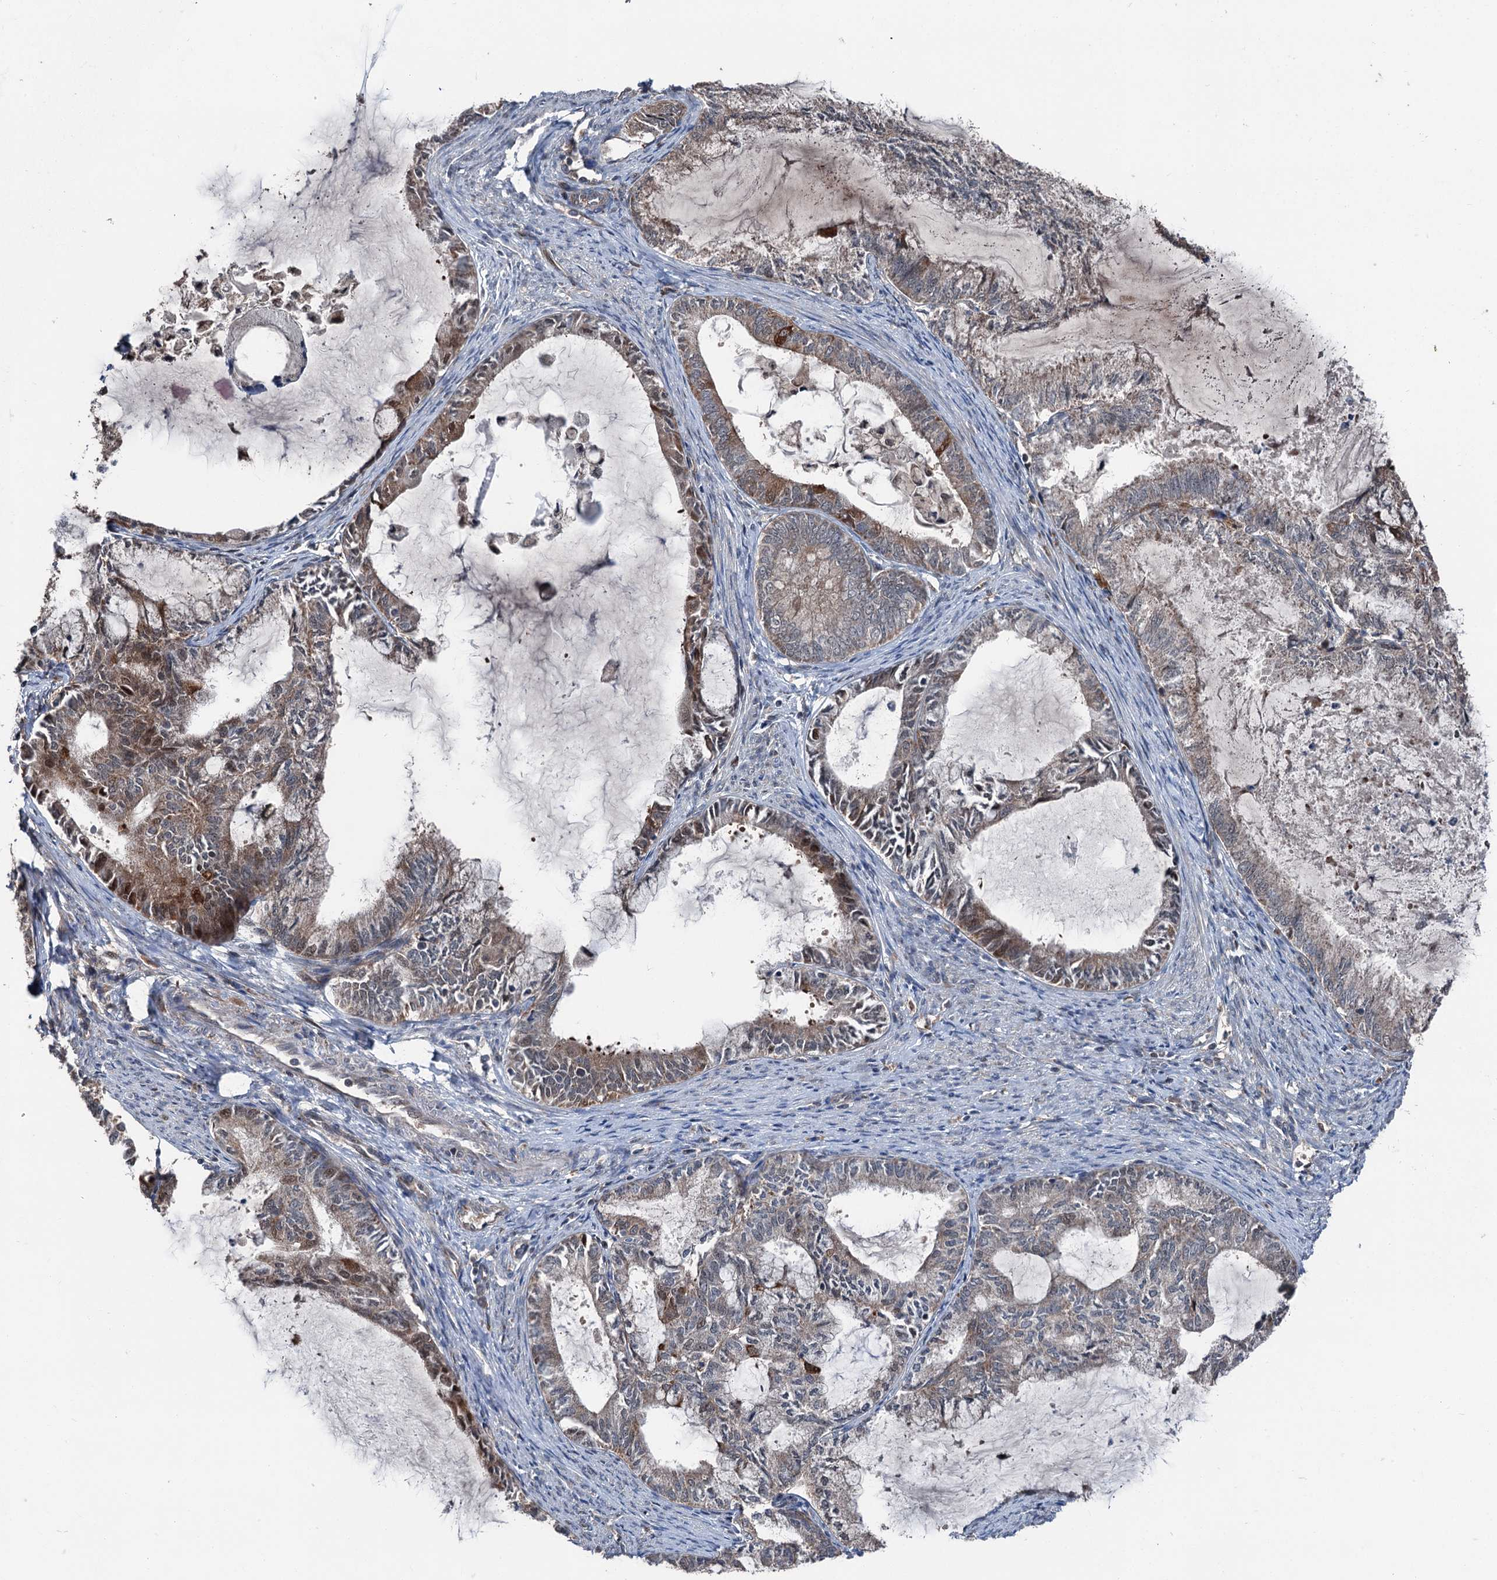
{"staining": {"intensity": "moderate", "quantity": "<25%", "location": "cytoplasmic/membranous"}, "tissue": "endometrial cancer", "cell_type": "Tumor cells", "image_type": "cancer", "snomed": [{"axis": "morphology", "description": "Adenocarcinoma, NOS"}, {"axis": "topography", "description": "Endometrium"}], "caption": "The histopathology image displays immunohistochemical staining of endometrial cancer. There is moderate cytoplasmic/membranous positivity is appreciated in approximately <25% of tumor cells.", "gene": "PSMD13", "patient": {"sex": "female", "age": 86}}